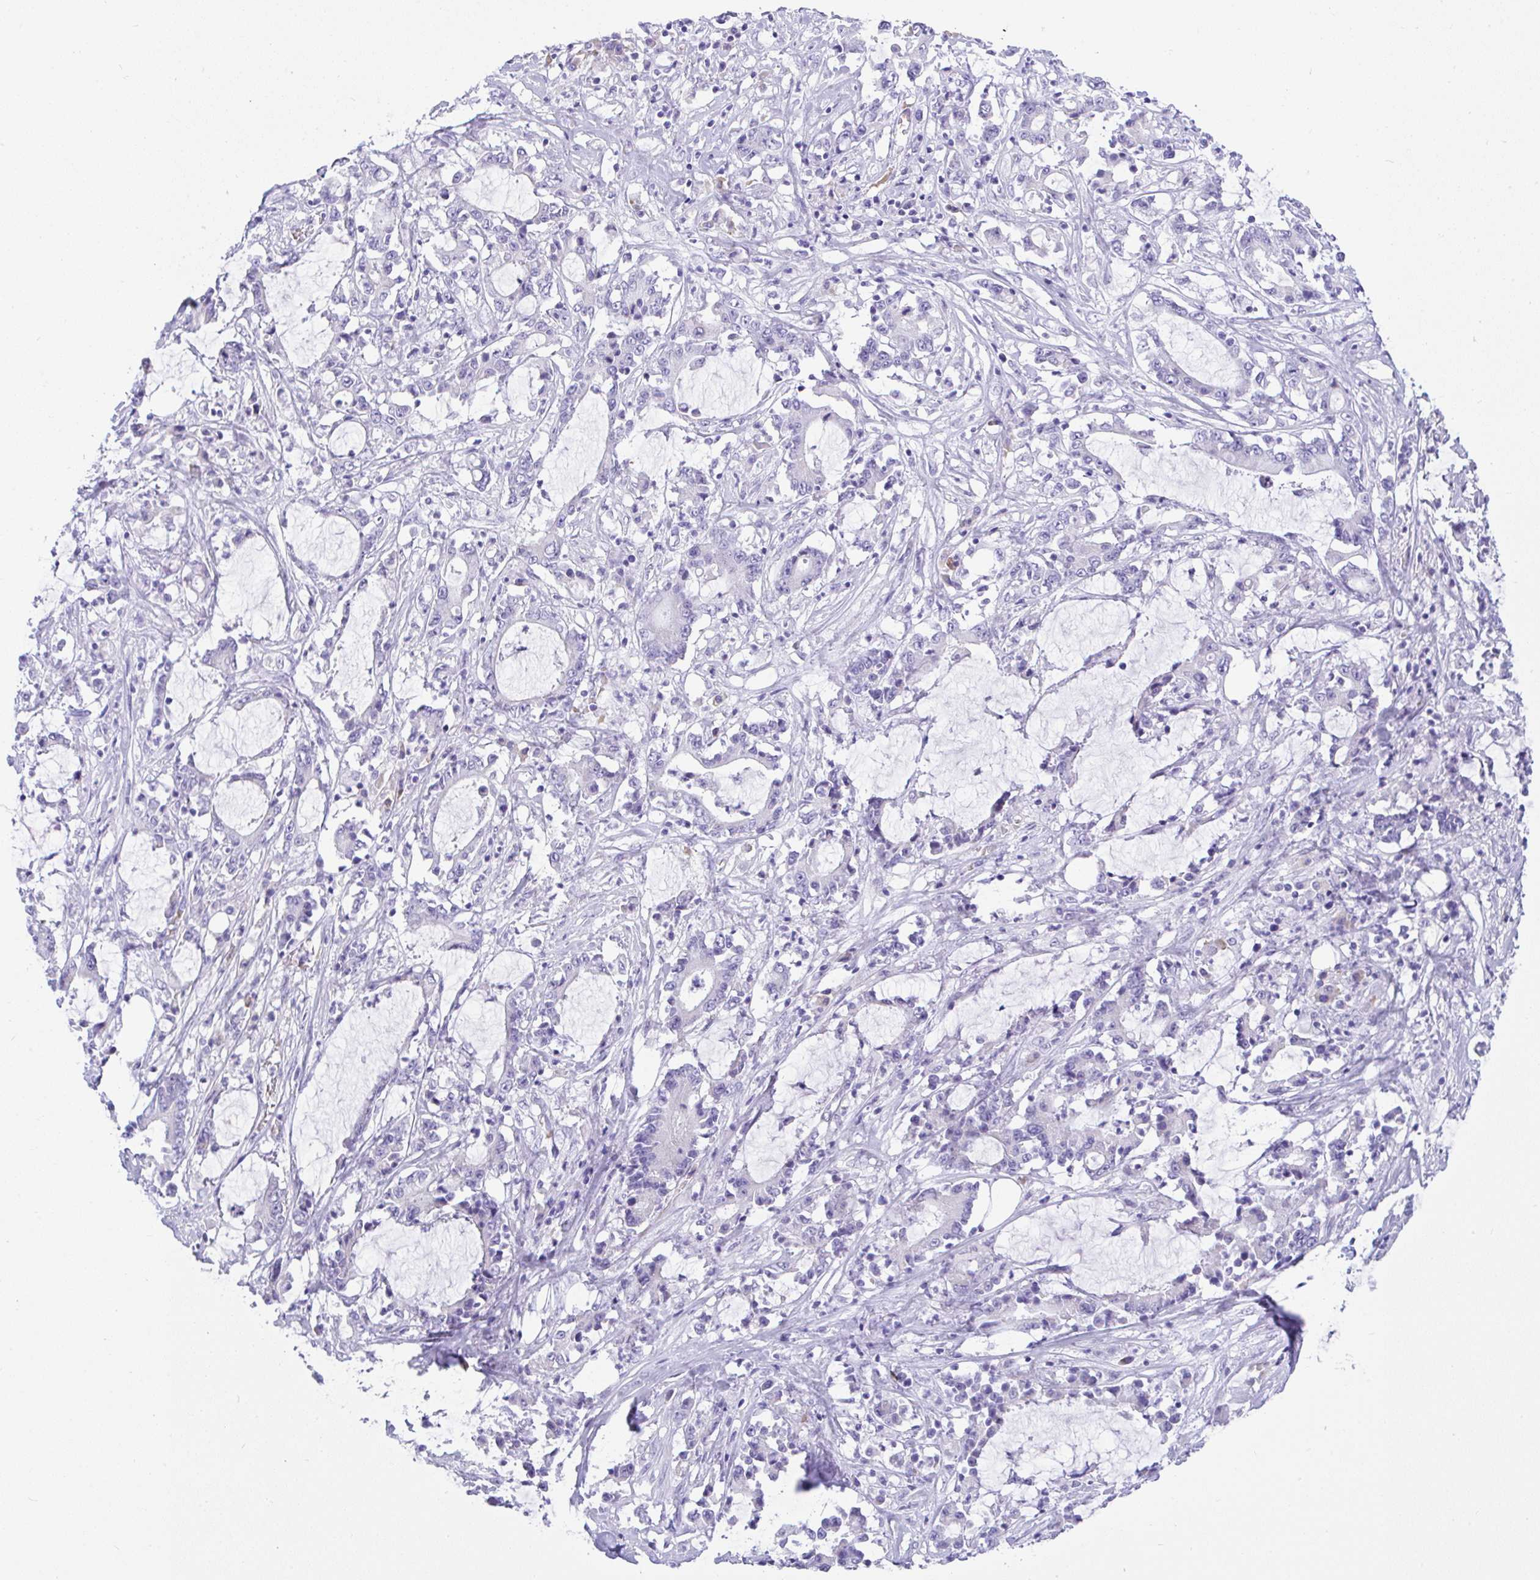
{"staining": {"intensity": "negative", "quantity": "none", "location": "none"}, "tissue": "stomach cancer", "cell_type": "Tumor cells", "image_type": "cancer", "snomed": [{"axis": "morphology", "description": "Adenocarcinoma, NOS"}, {"axis": "topography", "description": "Stomach, upper"}], "caption": "IHC photomicrograph of neoplastic tissue: human stomach adenocarcinoma stained with DAB exhibits no significant protein expression in tumor cells. Nuclei are stained in blue.", "gene": "SEL1L2", "patient": {"sex": "male", "age": 68}}